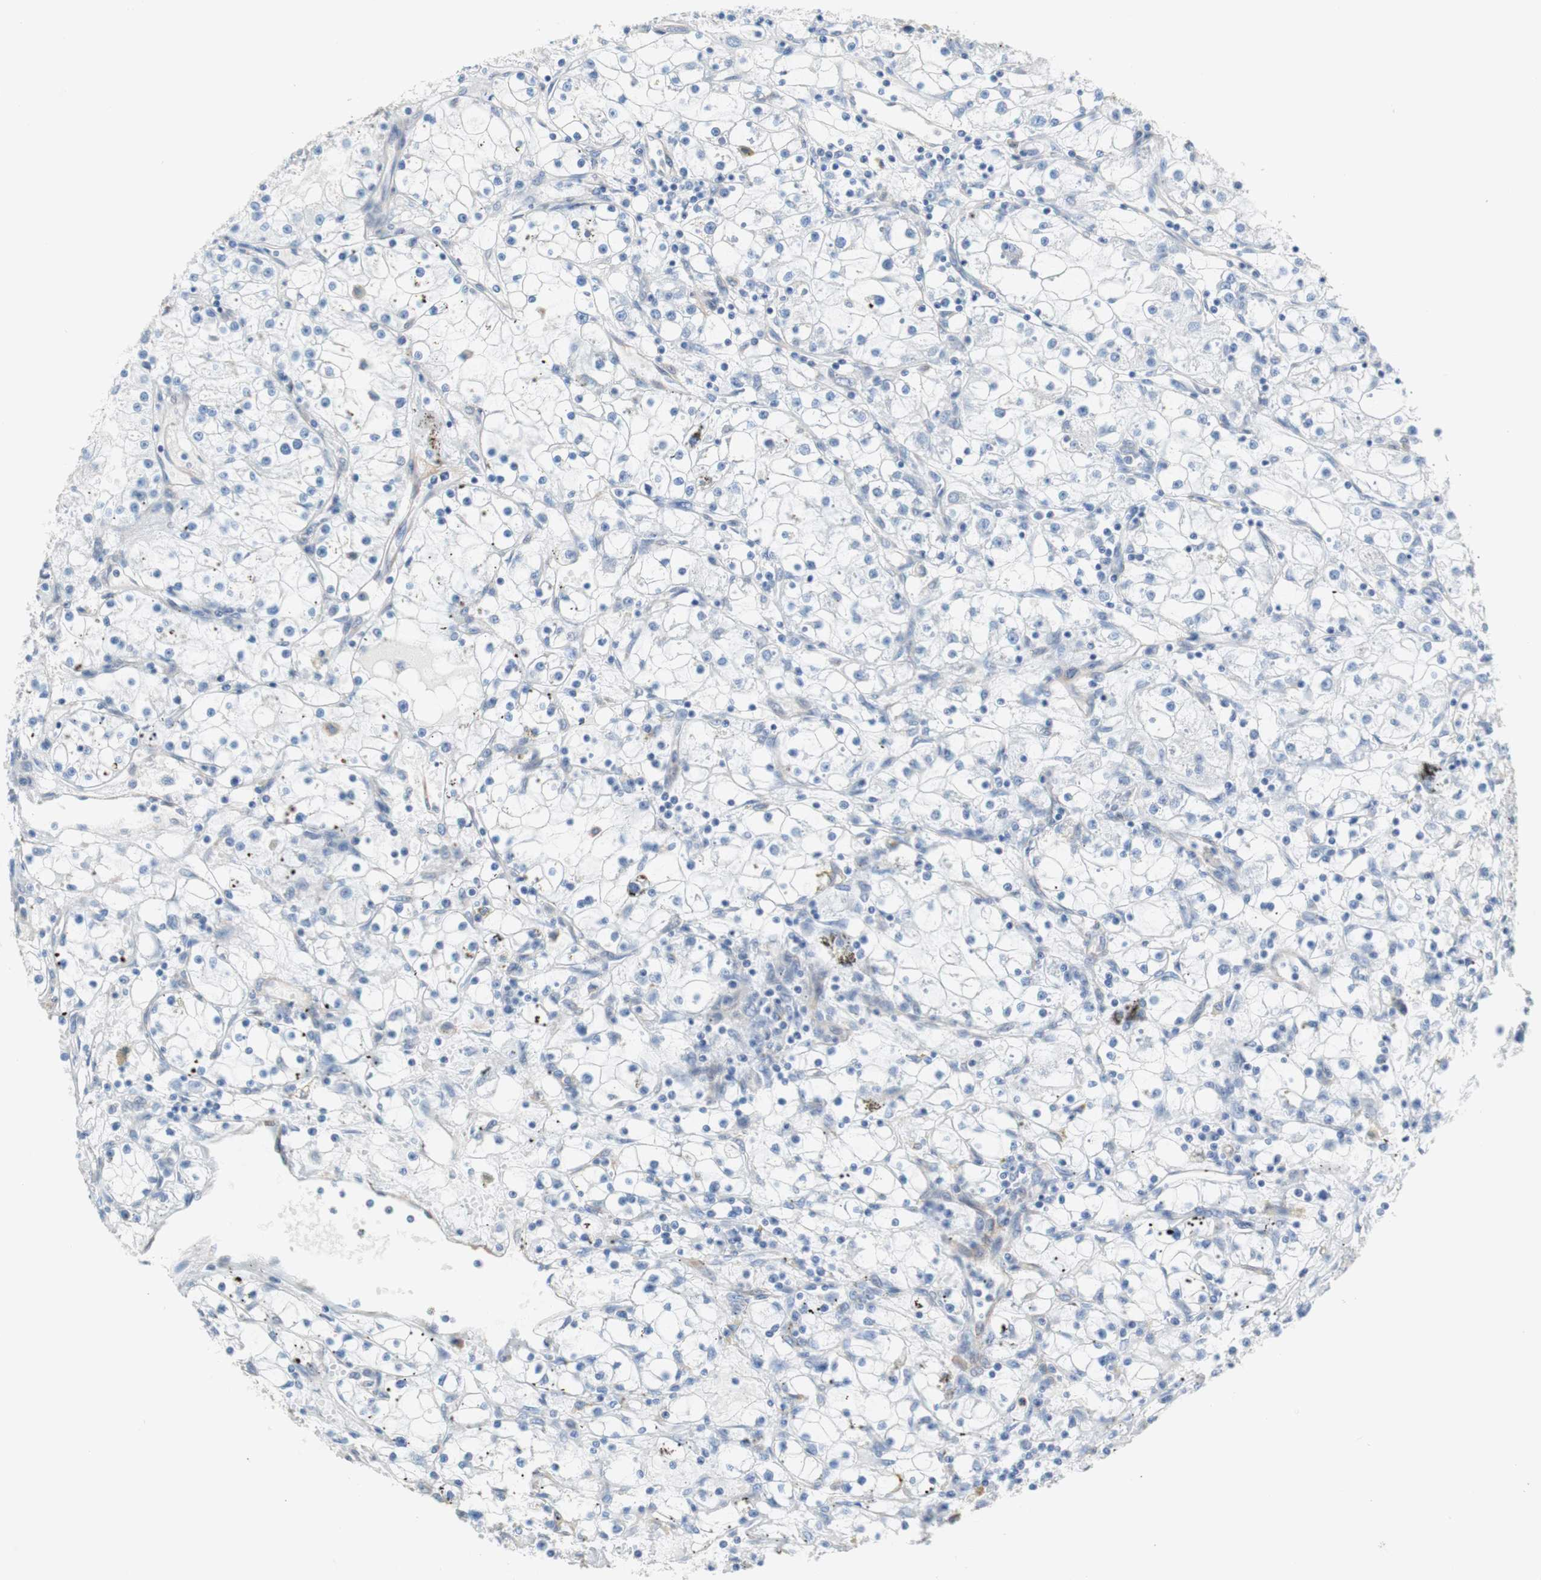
{"staining": {"intensity": "negative", "quantity": "none", "location": "none"}, "tissue": "renal cancer", "cell_type": "Tumor cells", "image_type": "cancer", "snomed": [{"axis": "morphology", "description": "Adenocarcinoma, NOS"}, {"axis": "topography", "description": "Kidney"}], "caption": "A high-resolution micrograph shows IHC staining of renal cancer, which exhibits no significant expression in tumor cells. The staining is performed using DAB (3,3'-diaminobenzidine) brown chromogen with nuclei counter-stained in using hematoxylin.", "gene": "KIF3B", "patient": {"sex": "male", "age": 56}}